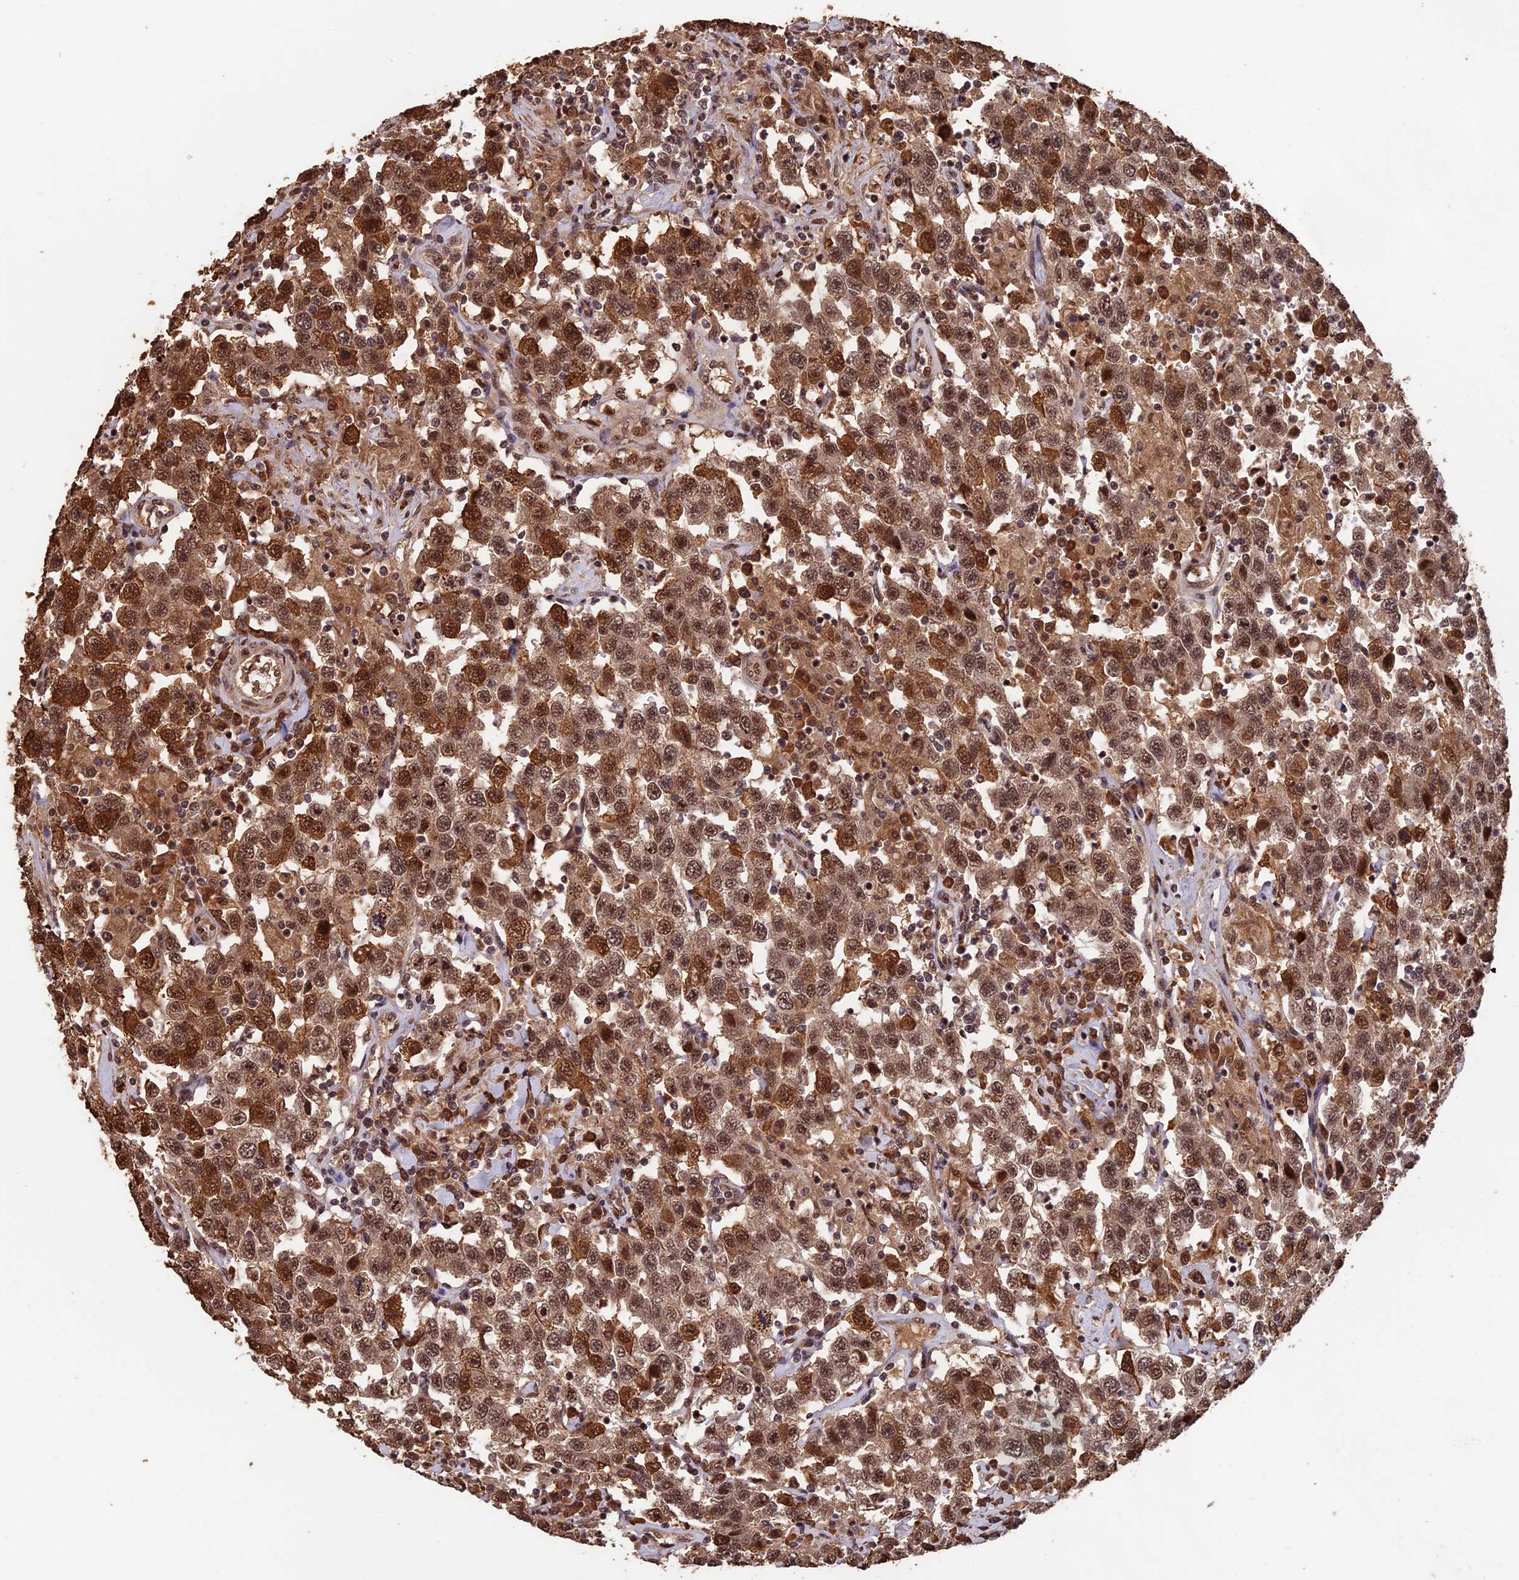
{"staining": {"intensity": "moderate", "quantity": ">75%", "location": "cytoplasmic/membranous,nuclear"}, "tissue": "testis cancer", "cell_type": "Tumor cells", "image_type": "cancer", "snomed": [{"axis": "morphology", "description": "Seminoma, NOS"}, {"axis": "topography", "description": "Testis"}], "caption": "Brown immunohistochemical staining in testis seminoma exhibits moderate cytoplasmic/membranous and nuclear positivity in approximately >75% of tumor cells. (Stains: DAB (3,3'-diaminobenzidine) in brown, nuclei in blue, Microscopy: brightfield microscopy at high magnification).", "gene": "OSBPL1A", "patient": {"sex": "male", "age": 41}}